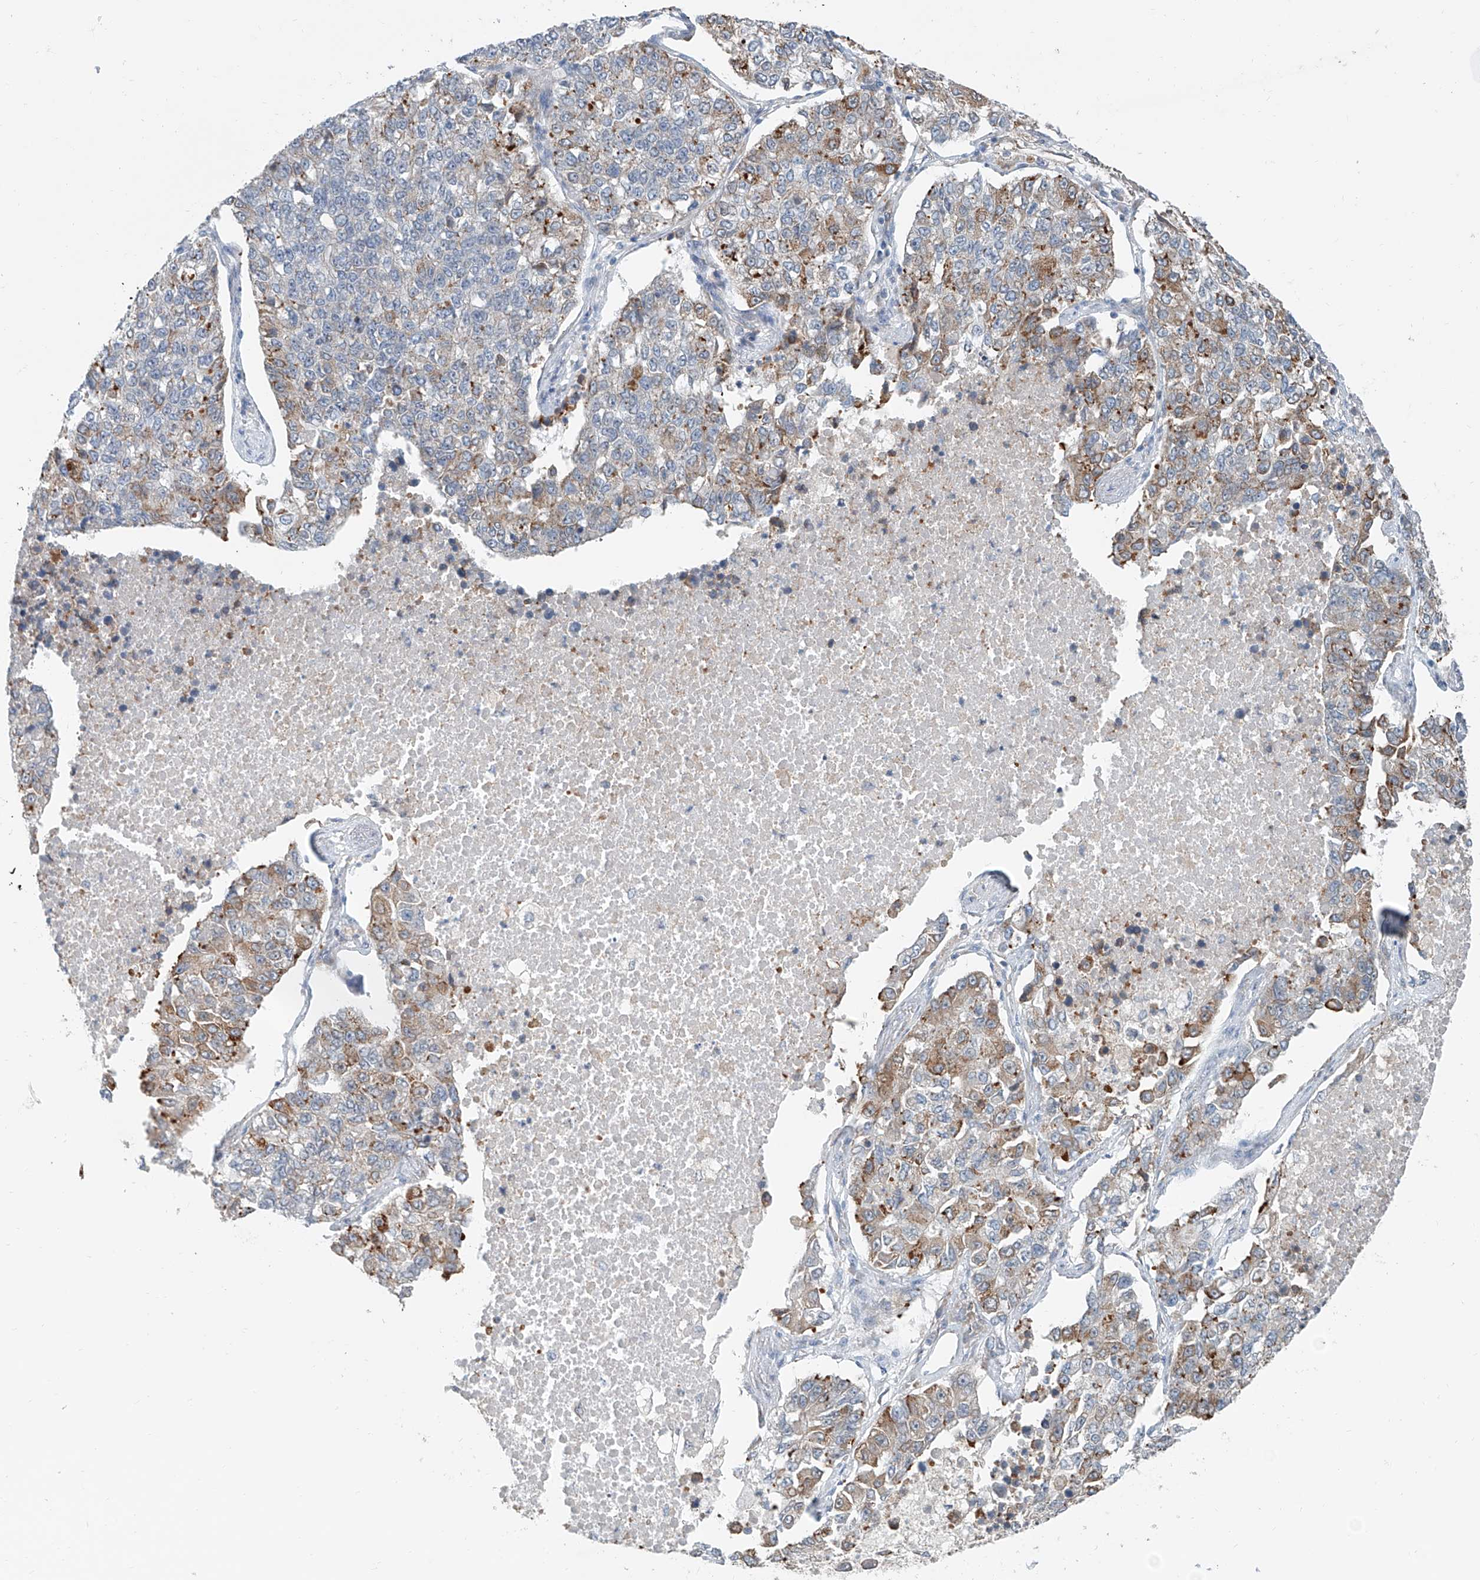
{"staining": {"intensity": "moderate", "quantity": "<25%", "location": "cytoplasmic/membranous"}, "tissue": "lung cancer", "cell_type": "Tumor cells", "image_type": "cancer", "snomed": [{"axis": "morphology", "description": "Adenocarcinoma, NOS"}, {"axis": "topography", "description": "Lung"}], "caption": "Immunohistochemistry photomicrograph of neoplastic tissue: human lung cancer stained using immunohistochemistry (IHC) demonstrates low levels of moderate protein expression localized specifically in the cytoplasmic/membranous of tumor cells, appearing as a cytoplasmic/membranous brown color.", "gene": "KCNK10", "patient": {"sex": "male", "age": 49}}